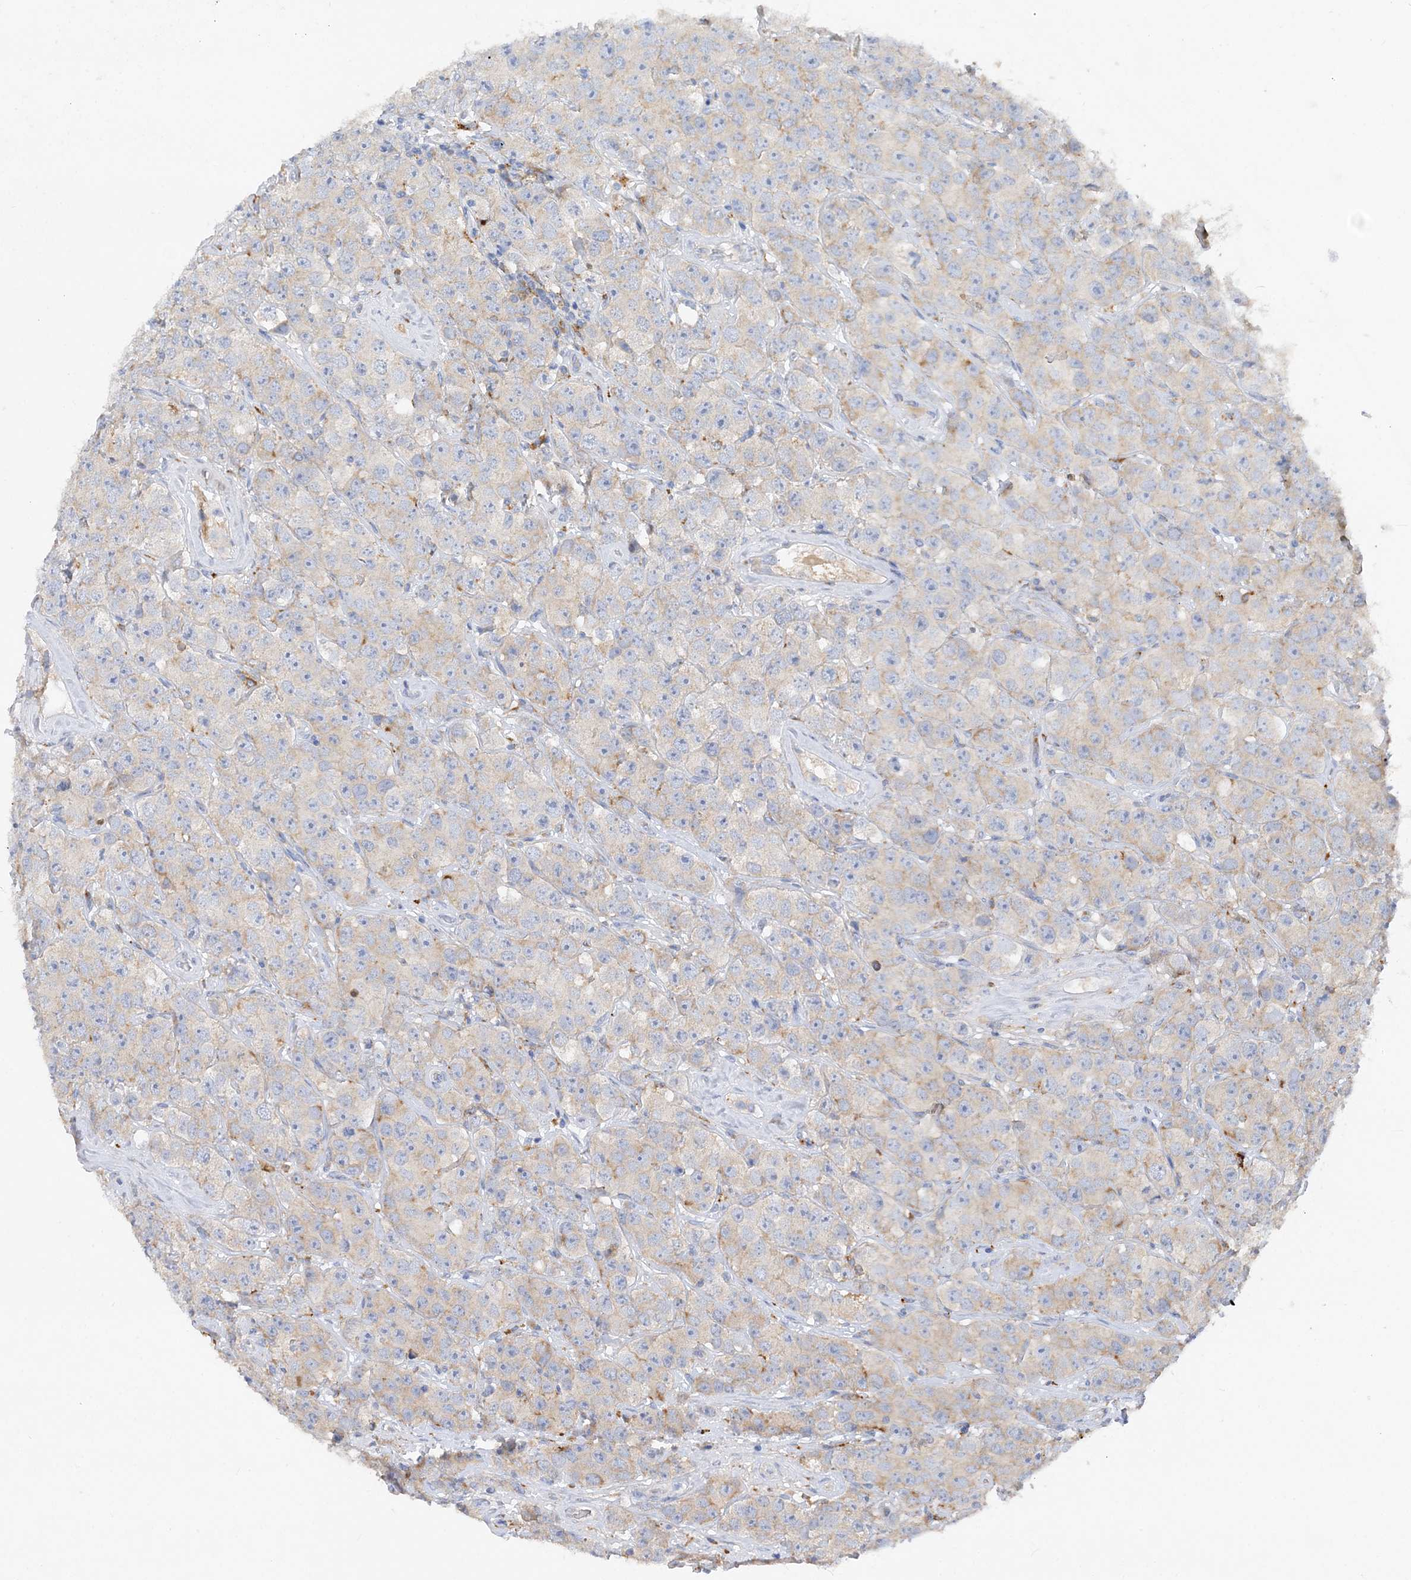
{"staining": {"intensity": "weak", "quantity": "25%-75%", "location": "cytoplasmic/membranous"}, "tissue": "testis cancer", "cell_type": "Tumor cells", "image_type": "cancer", "snomed": [{"axis": "morphology", "description": "Seminoma, NOS"}, {"axis": "topography", "description": "Testis"}], "caption": "Immunohistochemistry (IHC) (DAB (3,3'-diaminobenzidine)) staining of testis seminoma shows weak cytoplasmic/membranous protein positivity in approximately 25%-75% of tumor cells.", "gene": "GRINA", "patient": {"sex": "male", "age": 28}}